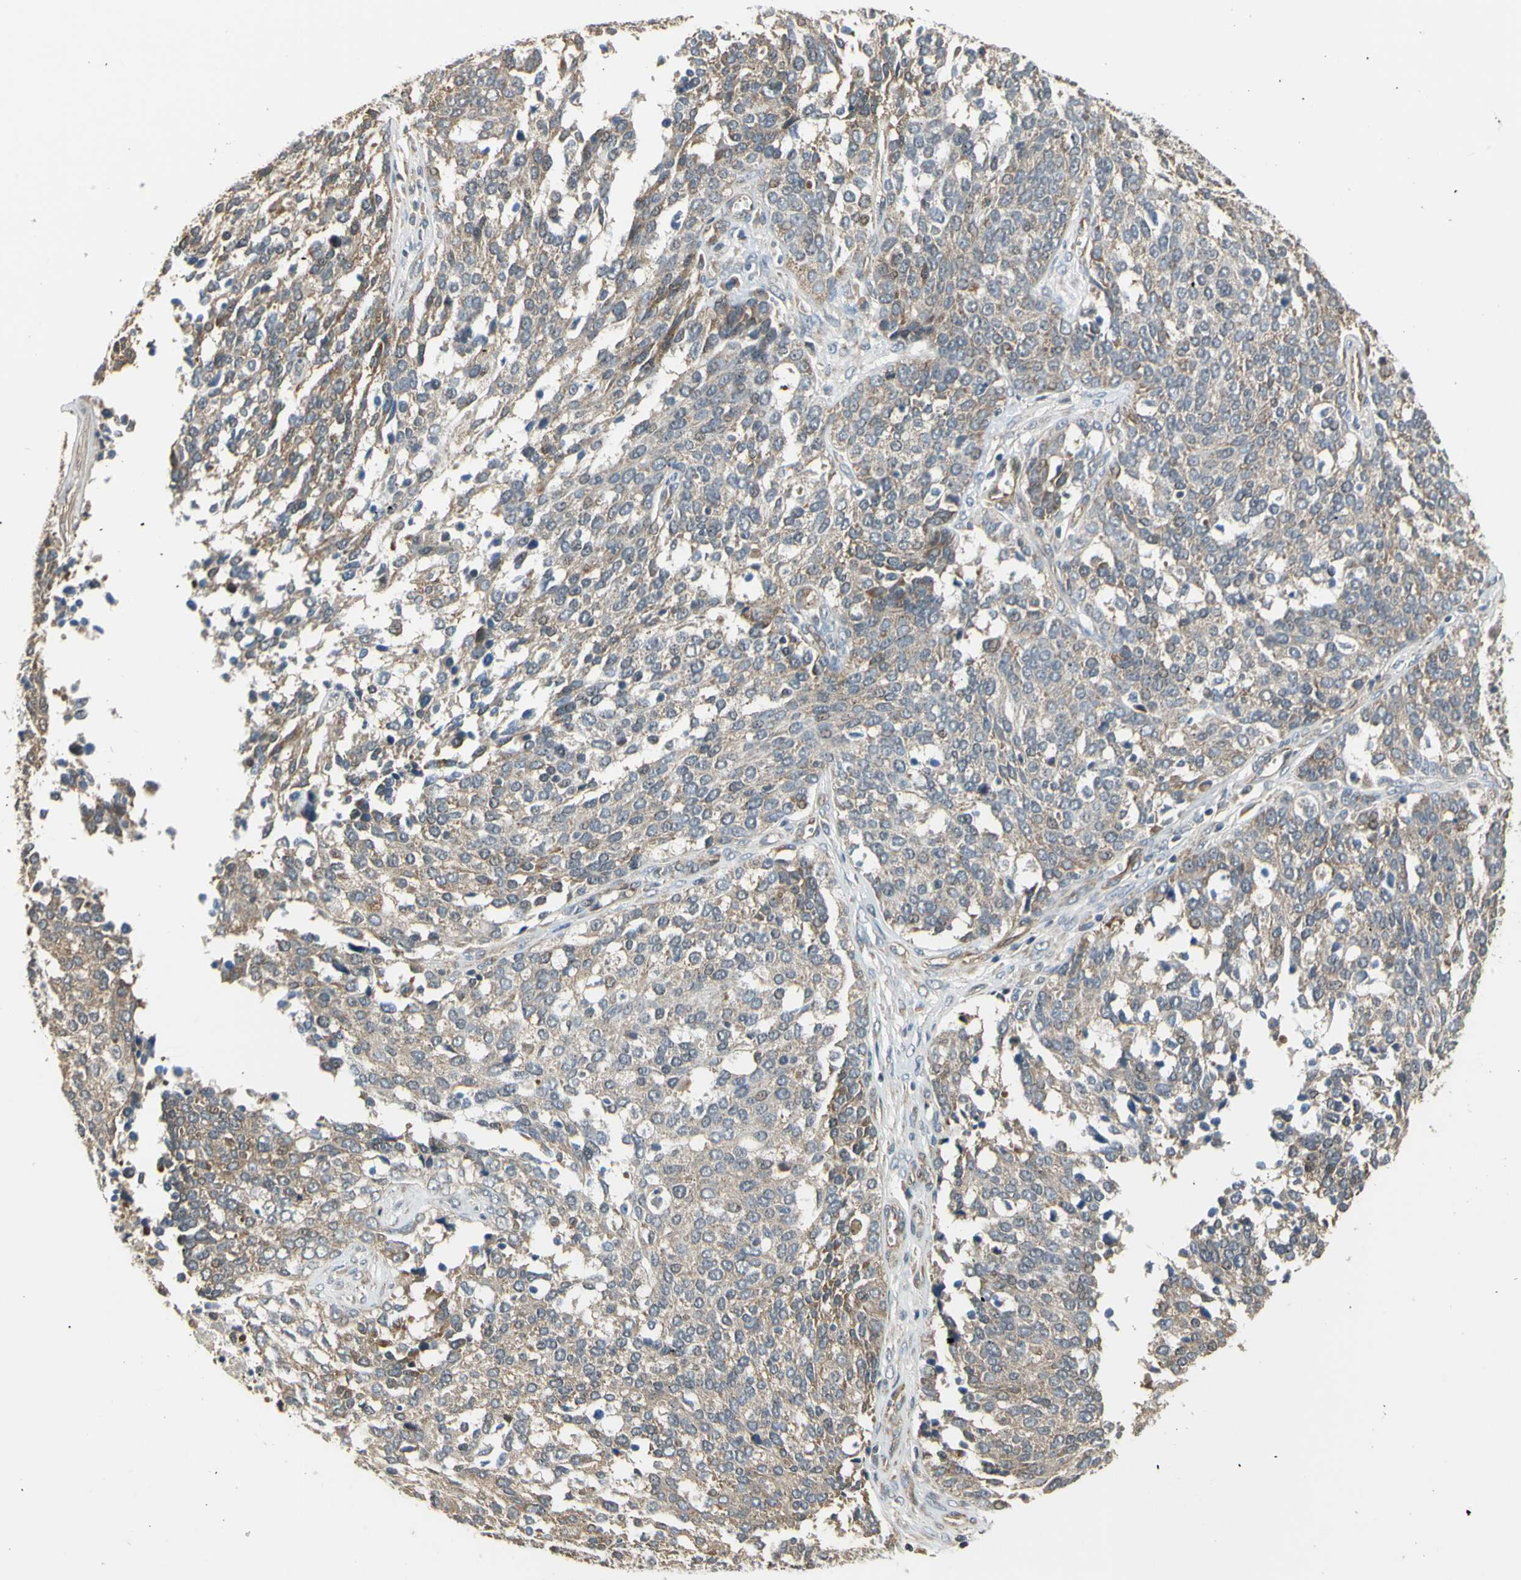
{"staining": {"intensity": "moderate", "quantity": ">75%", "location": "cytoplasmic/membranous"}, "tissue": "ovarian cancer", "cell_type": "Tumor cells", "image_type": "cancer", "snomed": [{"axis": "morphology", "description": "Cystadenocarcinoma, serous, NOS"}, {"axis": "topography", "description": "Ovary"}], "caption": "Immunohistochemistry staining of ovarian cancer, which exhibits medium levels of moderate cytoplasmic/membranous expression in about >75% of tumor cells indicating moderate cytoplasmic/membranous protein expression. The staining was performed using DAB (brown) for protein detection and nuclei were counterstained in hematoxylin (blue).", "gene": "EFNB2", "patient": {"sex": "female", "age": 44}}